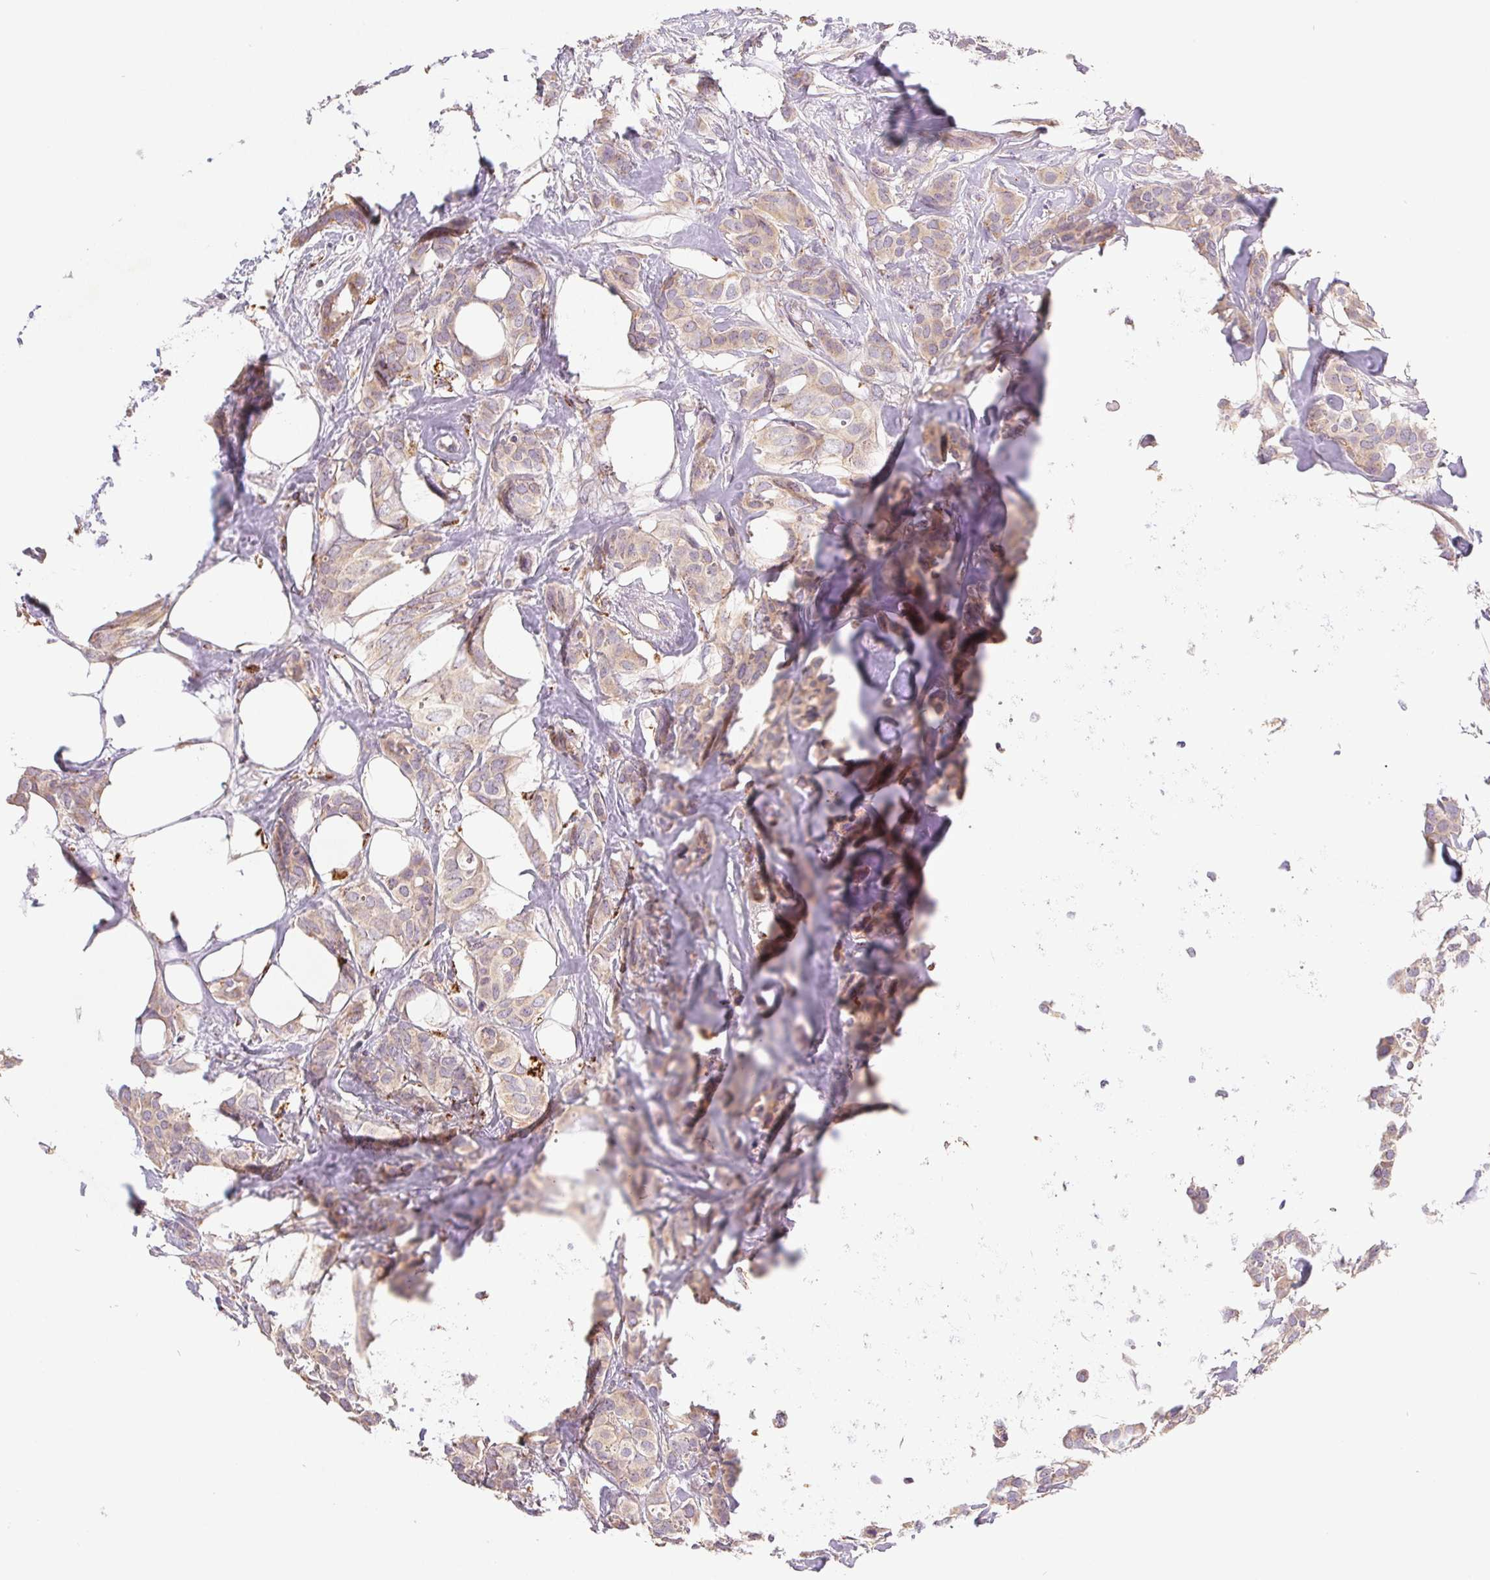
{"staining": {"intensity": "weak", "quantity": "<25%", "location": "cytoplasmic/membranous"}, "tissue": "breast cancer", "cell_type": "Tumor cells", "image_type": "cancer", "snomed": [{"axis": "morphology", "description": "Duct carcinoma"}, {"axis": "topography", "description": "Breast"}], "caption": "IHC photomicrograph of breast cancer stained for a protein (brown), which reveals no positivity in tumor cells. The staining is performed using DAB brown chromogen with nuclei counter-stained in using hematoxylin.", "gene": "EMC6", "patient": {"sex": "female", "age": 62}}